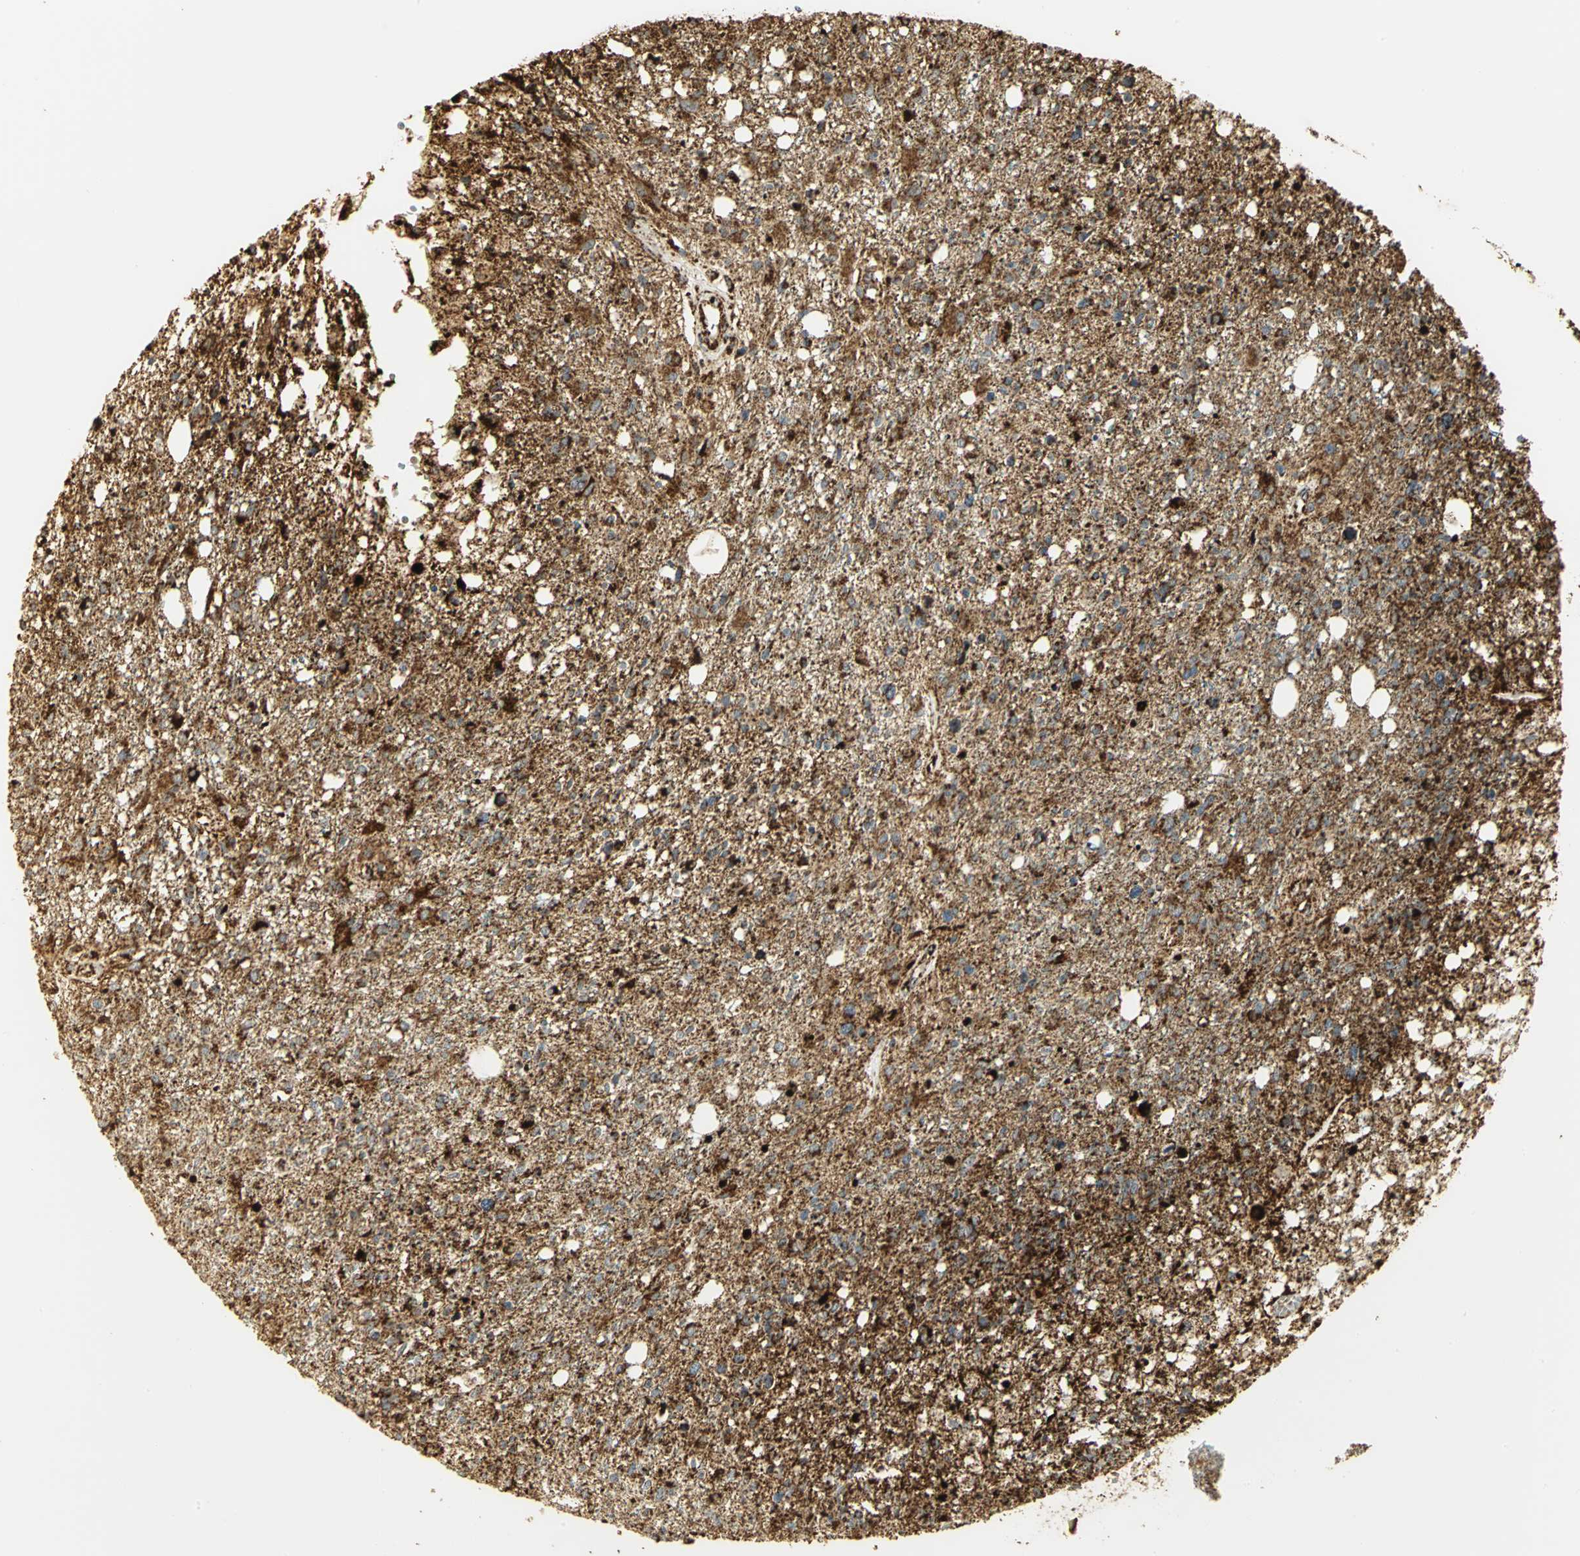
{"staining": {"intensity": "strong", "quantity": ">75%", "location": "cytoplasmic/membranous"}, "tissue": "glioma", "cell_type": "Tumor cells", "image_type": "cancer", "snomed": [{"axis": "morphology", "description": "Glioma, malignant, High grade"}, {"axis": "topography", "description": "Cerebral cortex"}], "caption": "High-grade glioma (malignant) stained with a protein marker exhibits strong staining in tumor cells.", "gene": "VDAC1", "patient": {"sex": "male", "age": 76}}